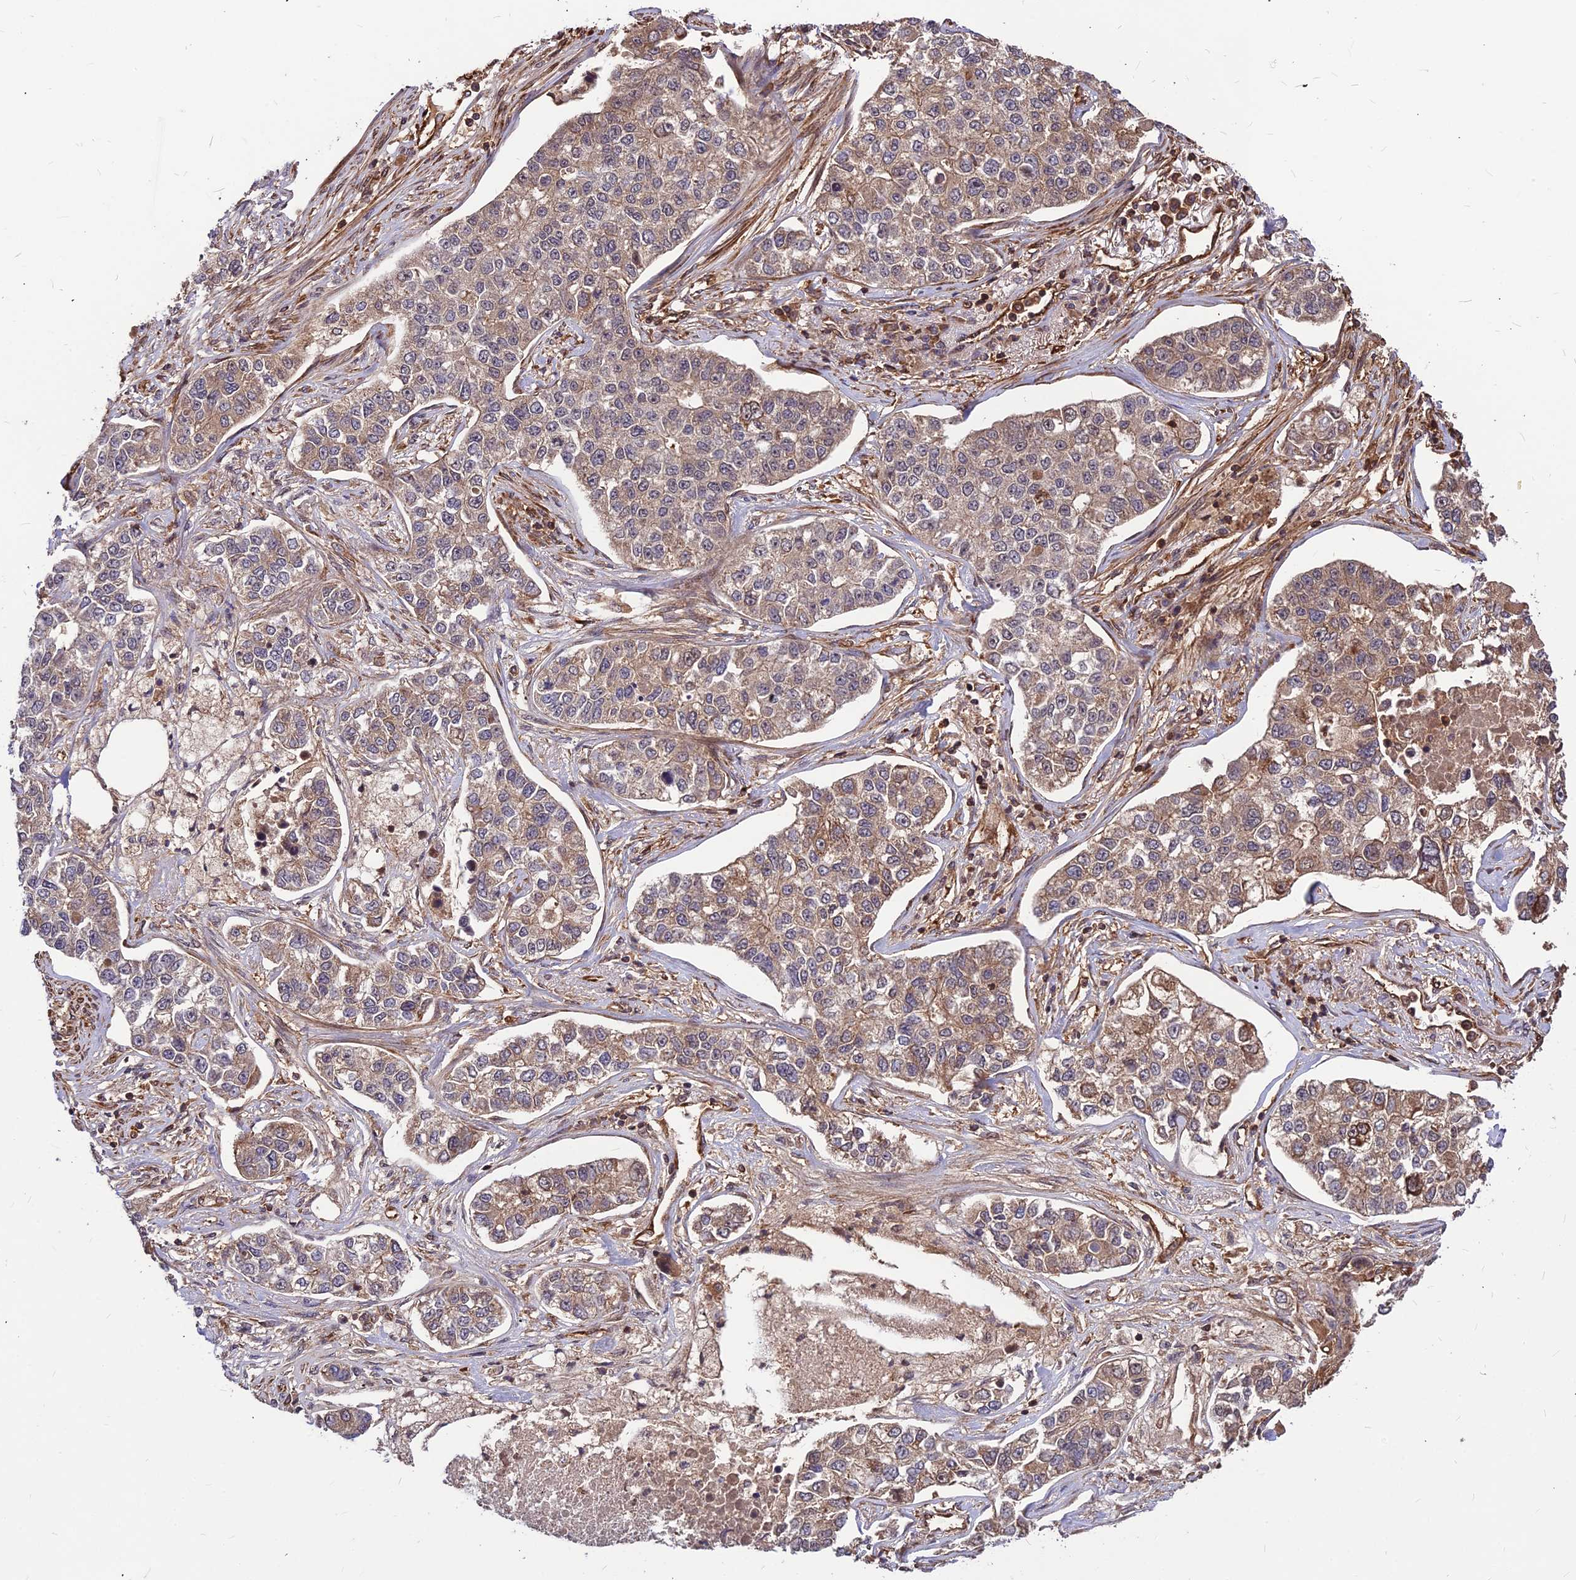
{"staining": {"intensity": "weak", "quantity": "25%-75%", "location": "cytoplasmic/membranous"}, "tissue": "lung cancer", "cell_type": "Tumor cells", "image_type": "cancer", "snomed": [{"axis": "morphology", "description": "Adenocarcinoma, NOS"}, {"axis": "topography", "description": "Lung"}], "caption": "Immunohistochemistry (IHC) of human adenocarcinoma (lung) exhibits low levels of weak cytoplasmic/membranous positivity in approximately 25%-75% of tumor cells.", "gene": "ZNF467", "patient": {"sex": "male", "age": 49}}